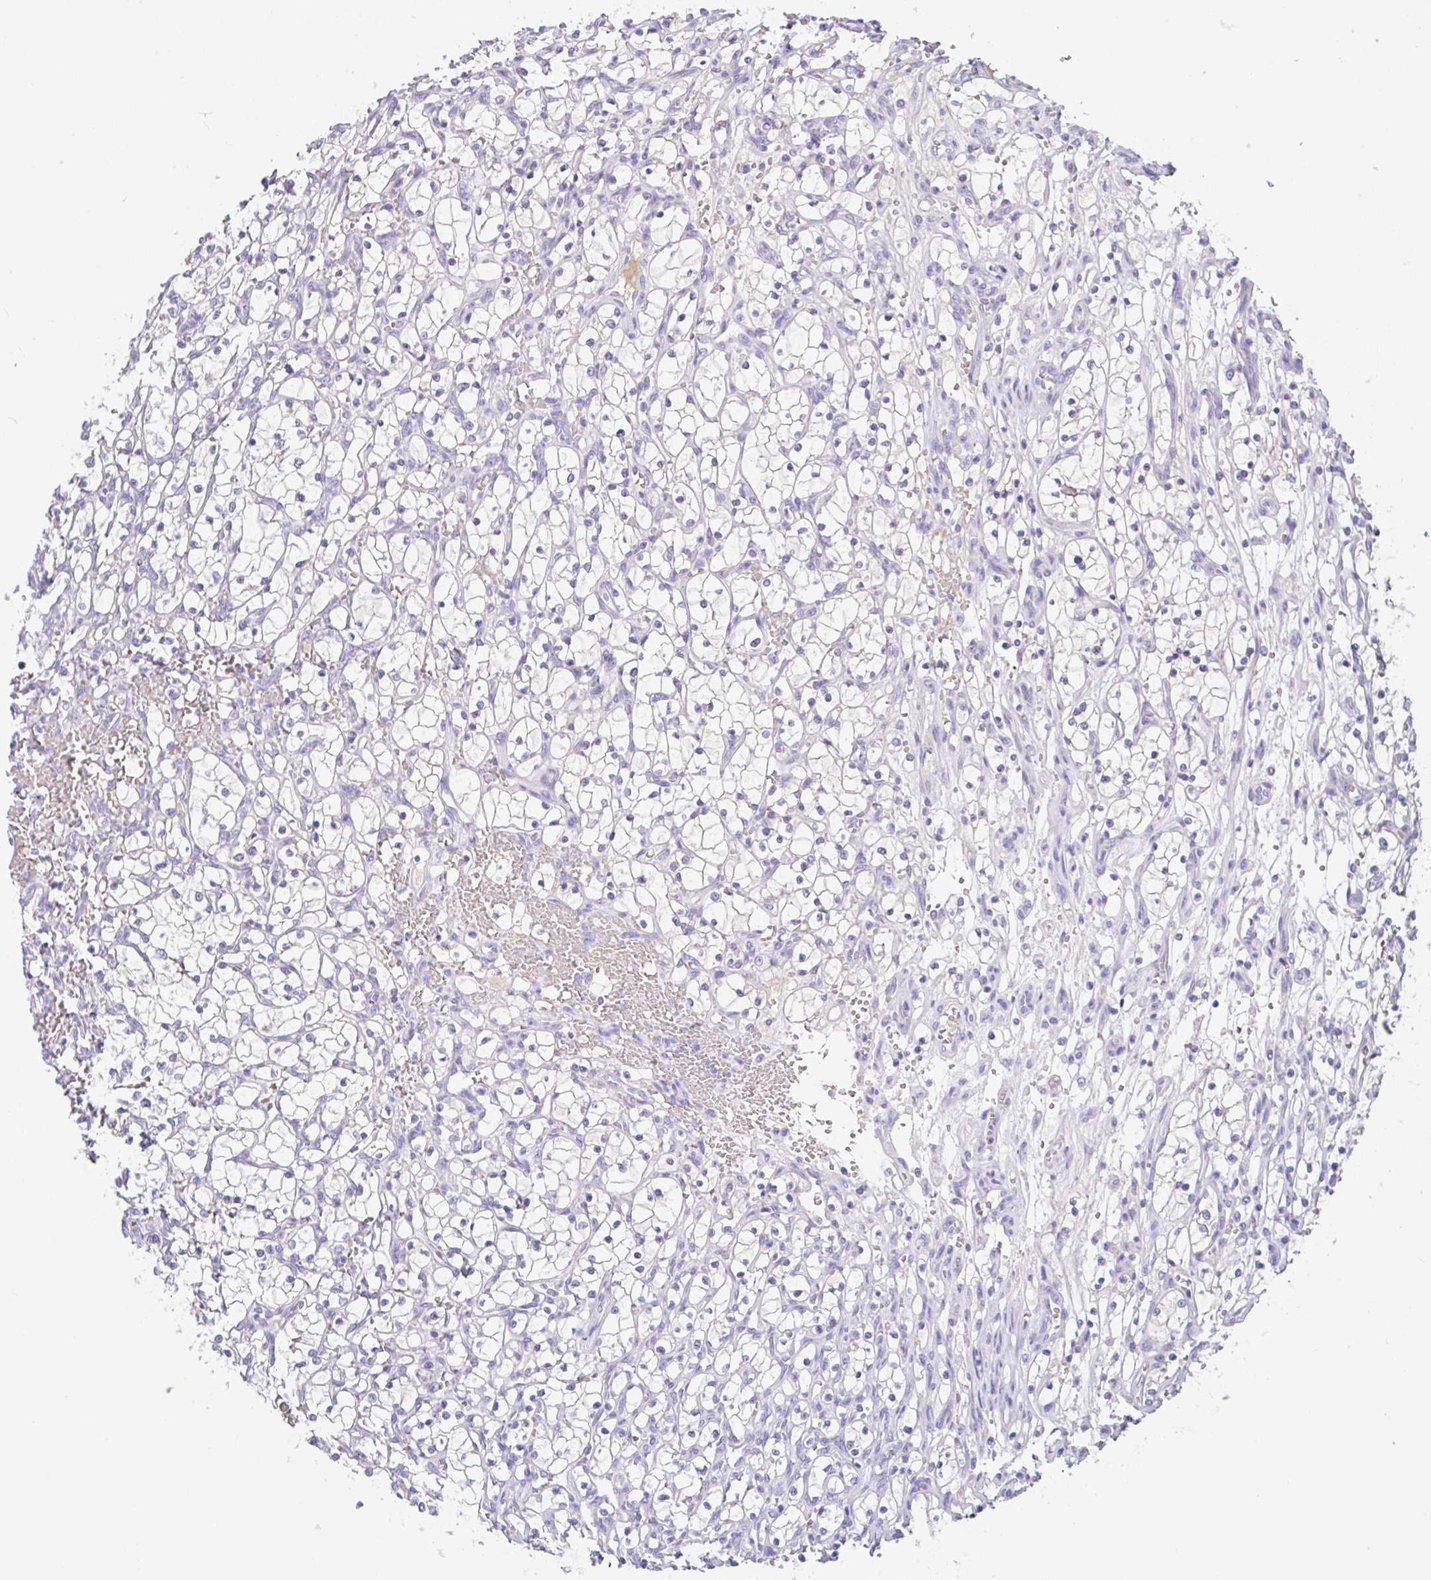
{"staining": {"intensity": "negative", "quantity": "none", "location": "none"}, "tissue": "renal cancer", "cell_type": "Tumor cells", "image_type": "cancer", "snomed": [{"axis": "morphology", "description": "Adenocarcinoma, NOS"}, {"axis": "topography", "description": "Kidney"}], "caption": "An image of renal cancer stained for a protein demonstrates no brown staining in tumor cells.", "gene": "SERPINE3", "patient": {"sex": "female", "age": 69}}